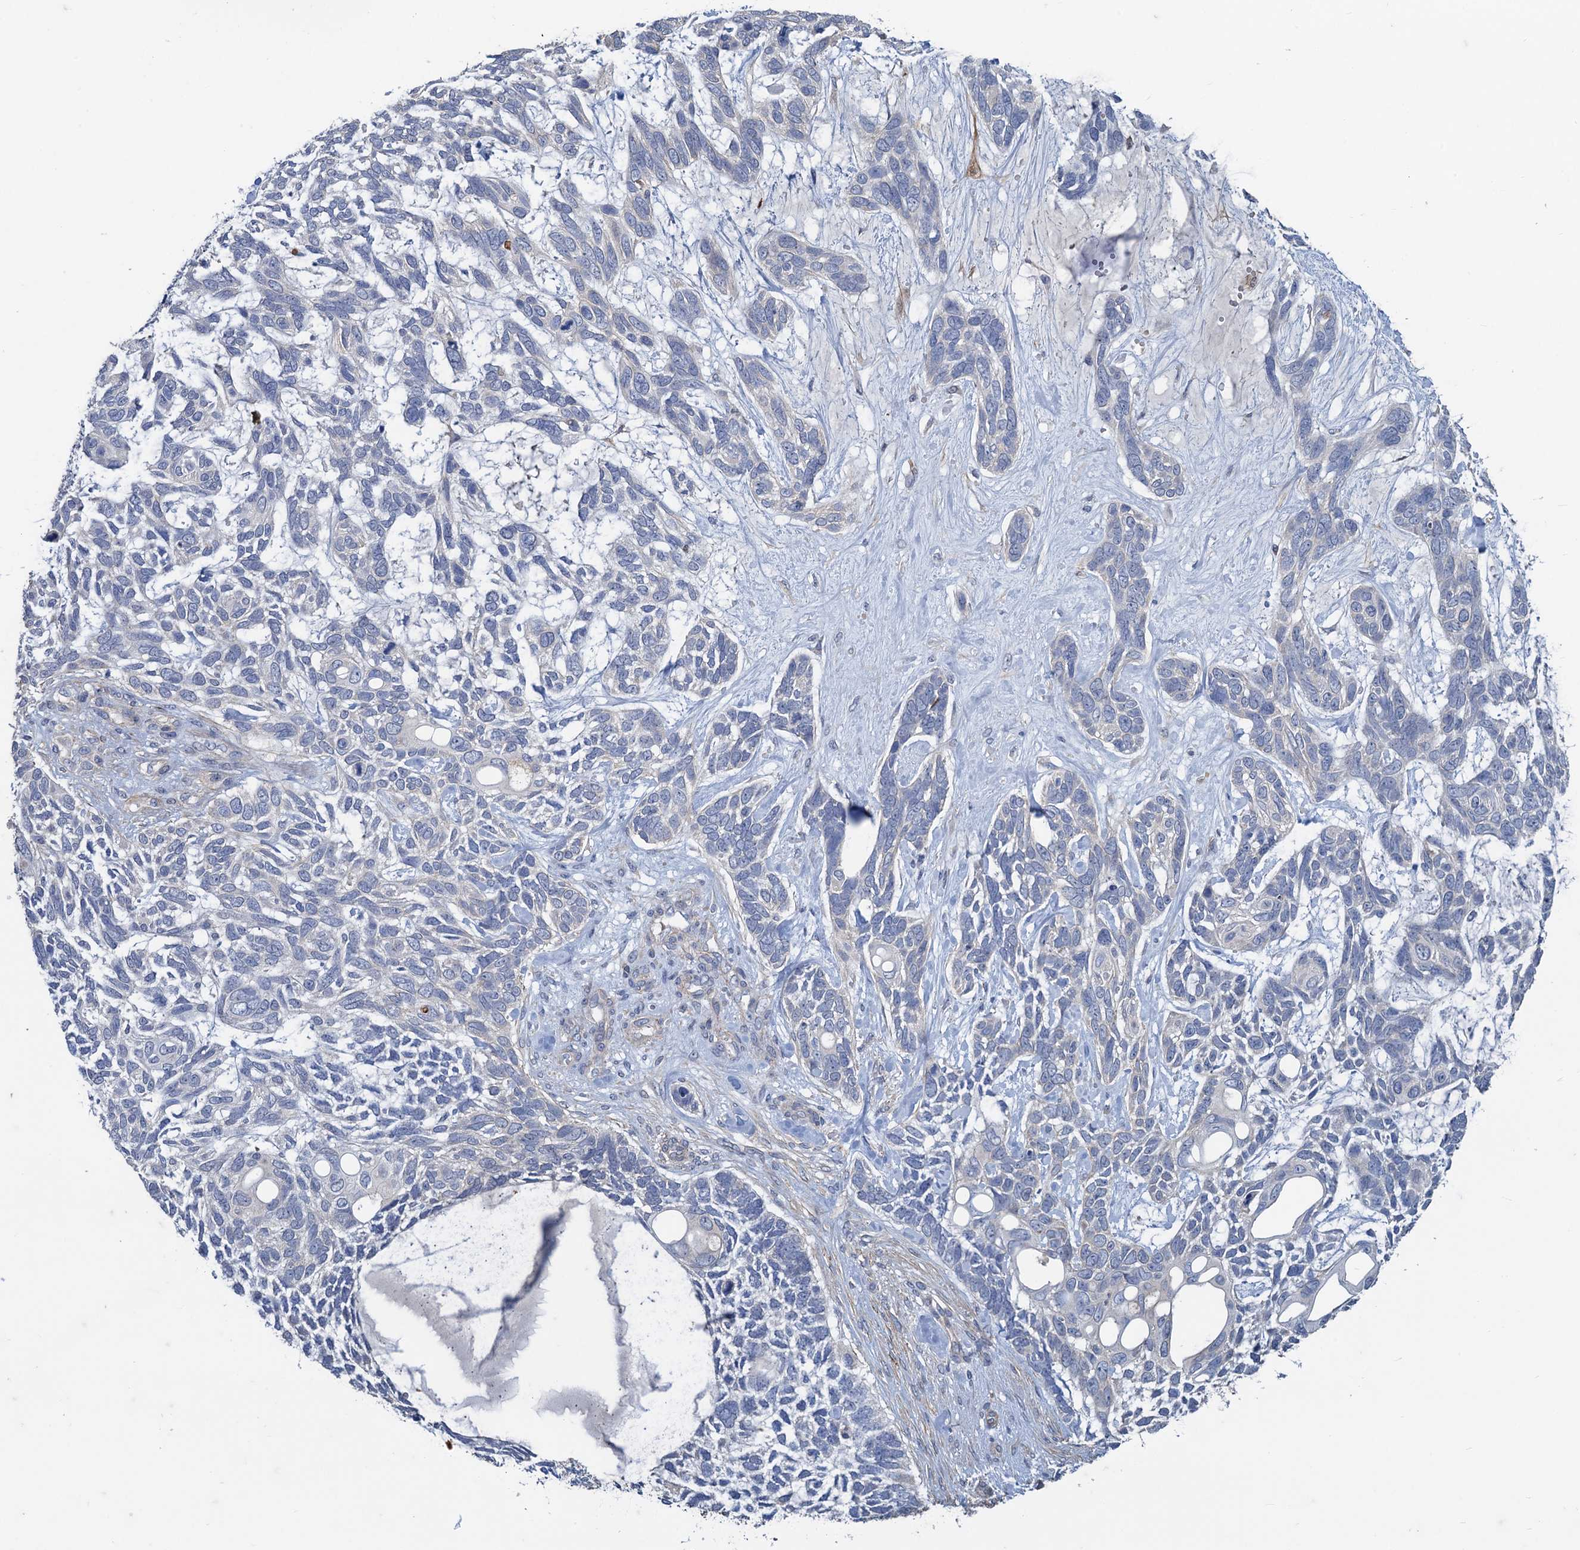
{"staining": {"intensity": "negative", "quantity": "none", "location": "none"}, "tissue": "skin cancer", "cell_type": "Tumor cells", "image_type": "cancer", "snomed": [{"axis": "morphology", "description": "Basal cell carcinoma"}, {"axis": "topography", "description": "Skin"}], "caption": "Human basal cell carcinoma (skin) stained for a protein using IHC displays no staining in tumor cells.", "gene": "SMCO3", "patient": {"sex": "male", "age": 88}}